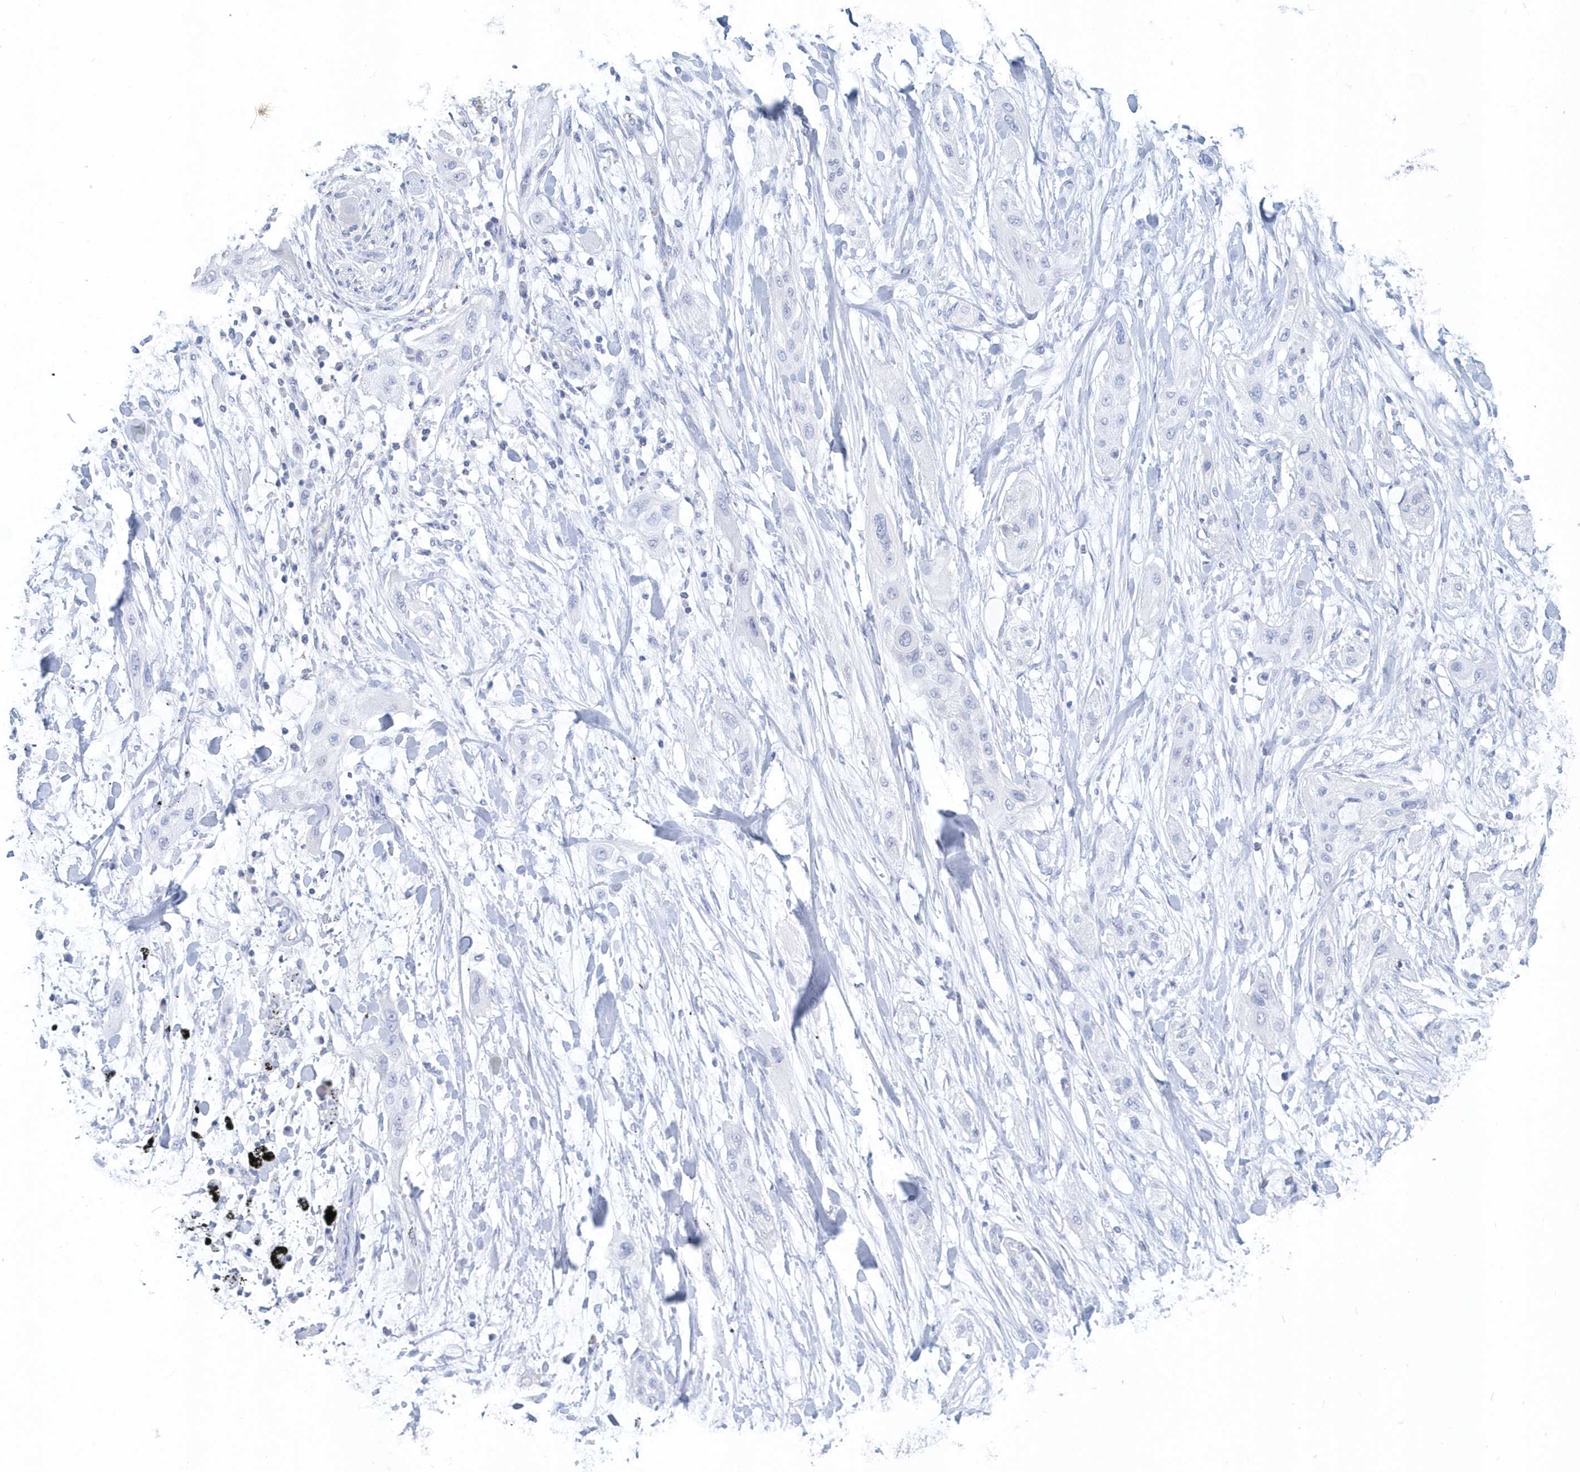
{"staining": {"intensity": "negative", "quantity": "none", "location": "none"}, "tissue": "lung cancer", "cell_type": "Tumor cells", "image_type": "cancer", "snomed": [{"axis": "morphology", "description": "Squamous cell carcinoma, NOS"}, {"axis": "topography", "description": "Lung"}], "caption": "High magnification brightfield microscopy of lung squamous cell carcinoma stained with DAB (brown) and counterstained with hematoxylin (blue): tumor cells show no significant expression.", "gene": "HBA2", "patient": {"sex": "female", "age": 47}}